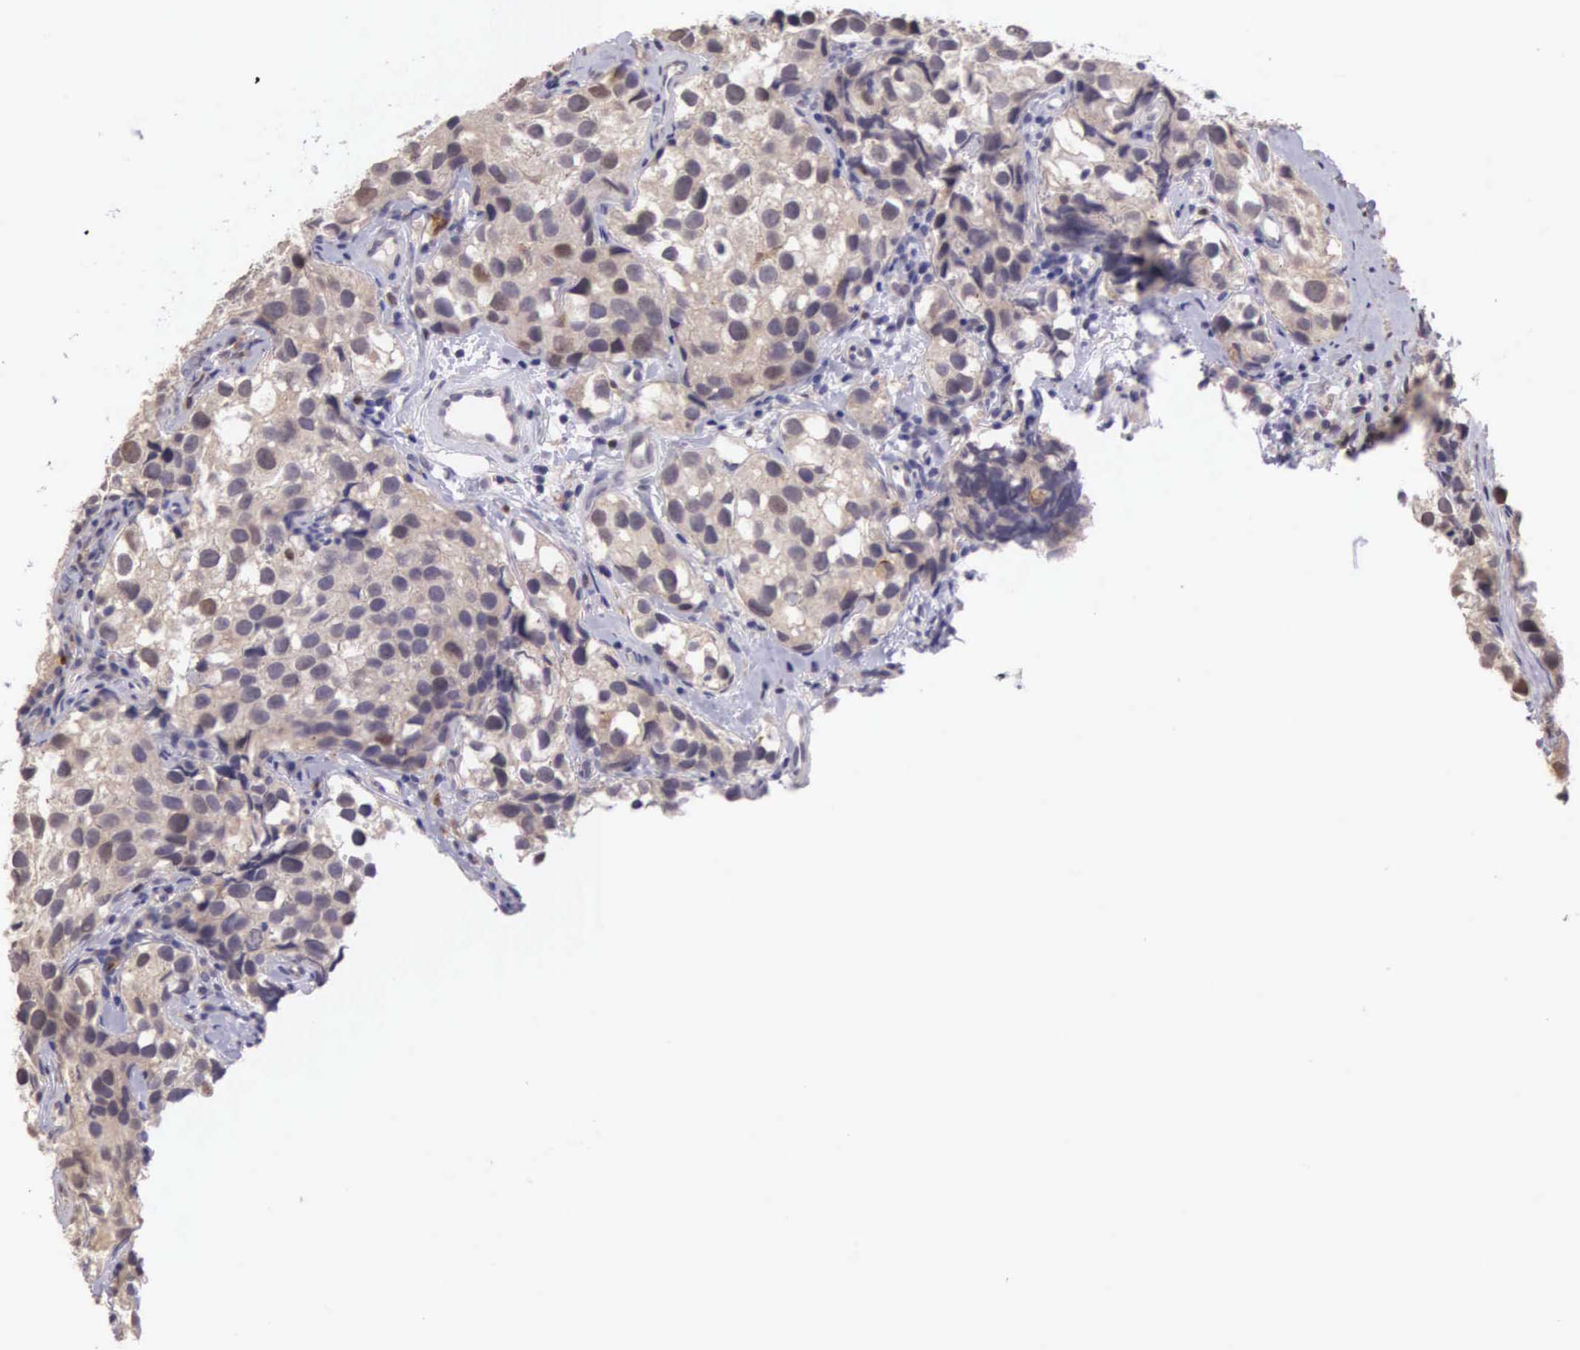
{"staining": {"intensity": "moderate", "quantity": "25%-75%", "location": "cytoplasmic/membranous,nuclear"}, "tissue": "testis cancer", "cell_type": "Tumor cells", "image_type": "cancer", "snomed": [{"axis": "morphology", "description": "Seminoma, NOS"}, {"axis": "topography", "description": "Testis"}], "caption": "Brown immunohistochemical staining in testis seminoma shows moderate cytoplasmic/membranous and nuclear expression in approximately 25%-75% of tumor cells.", "gene": "CDC45", "patient": {"sex": "male", "age": 39}}